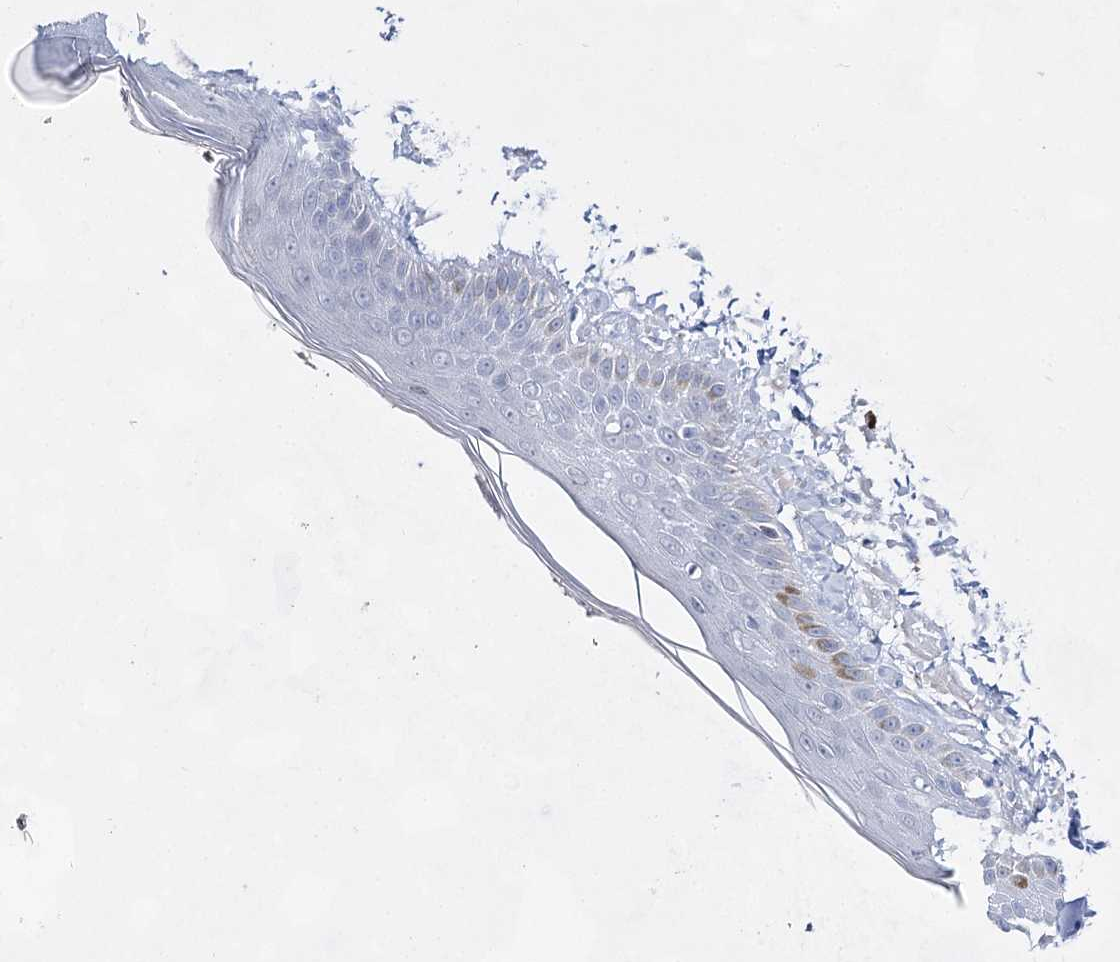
{"staining": {"intensity": "negative", "quantity": "none", "location": "none"}, "tissue": "skin", "cell_type": "Fibroblasts", "image_type": "normal", "snomed": [{"axis": "morphology", "description": "Normal tissue, NOS"}, {"axis": "topography", "description": "Skin"}, {"axis": "topography", "description": "Skeletal muscle"}], "caption": "The histopathology image exhibits no significant staining in fibroblasts of skin.", "gene": "BPHL", "patient": {"sex": "male", "age": 83}}